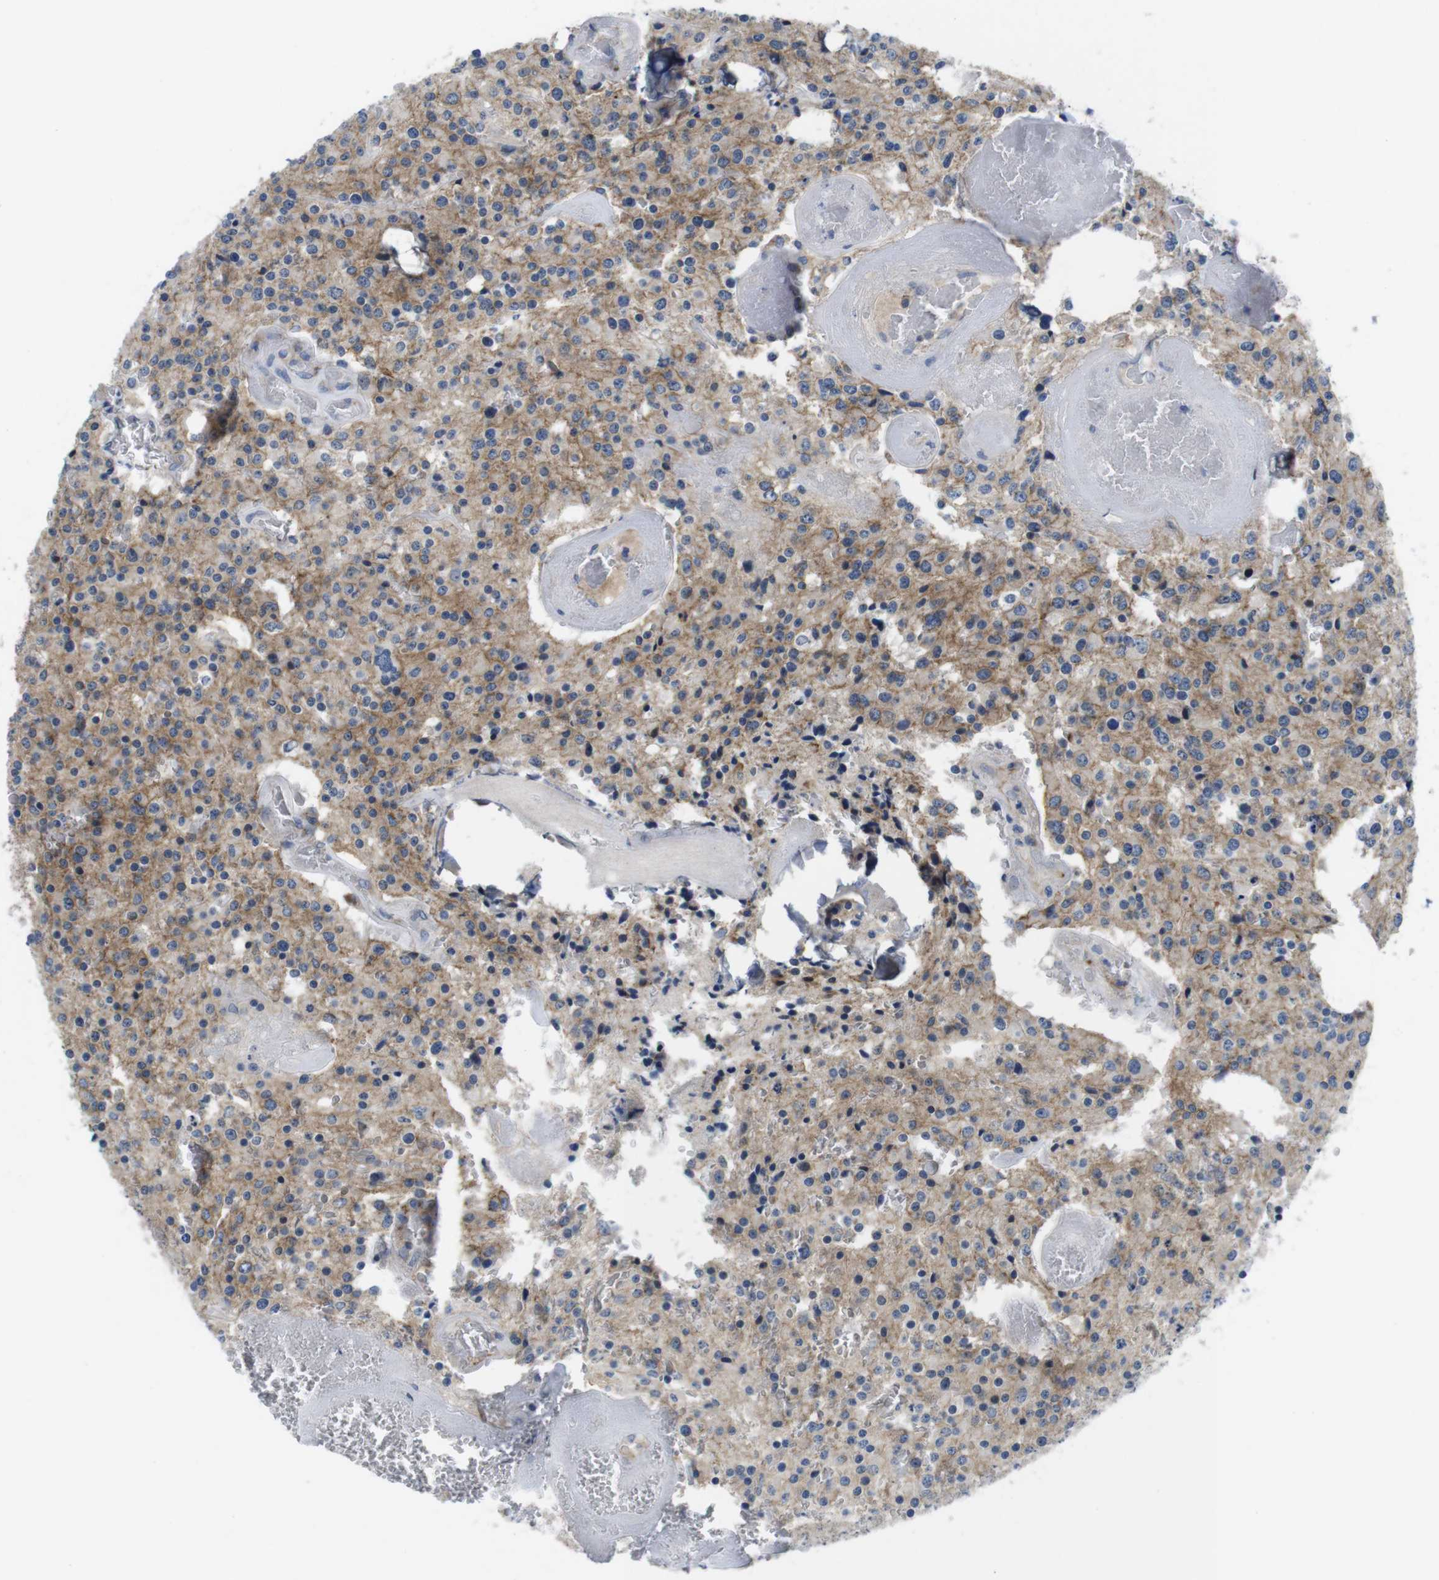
{"staining": {"intensity": "moderate", "quantity": "25%-75%", "location": "cytoplasmic/membranous"}, "tissue": "glioma", "cell_type": "Tumor cells", "image_type": "cancer", "snomed": [{"axis": "morphology", "description": "Glioma, malignant, Low grade"}, {"axis": "topography", "description": "Brain"}], "caption": "Human malignant low-grade glioma stained with a protein marker displays moderate staining in tumor cells.", "gene": "SCRIB", "patient": {"sex": "male", "age": 58}}